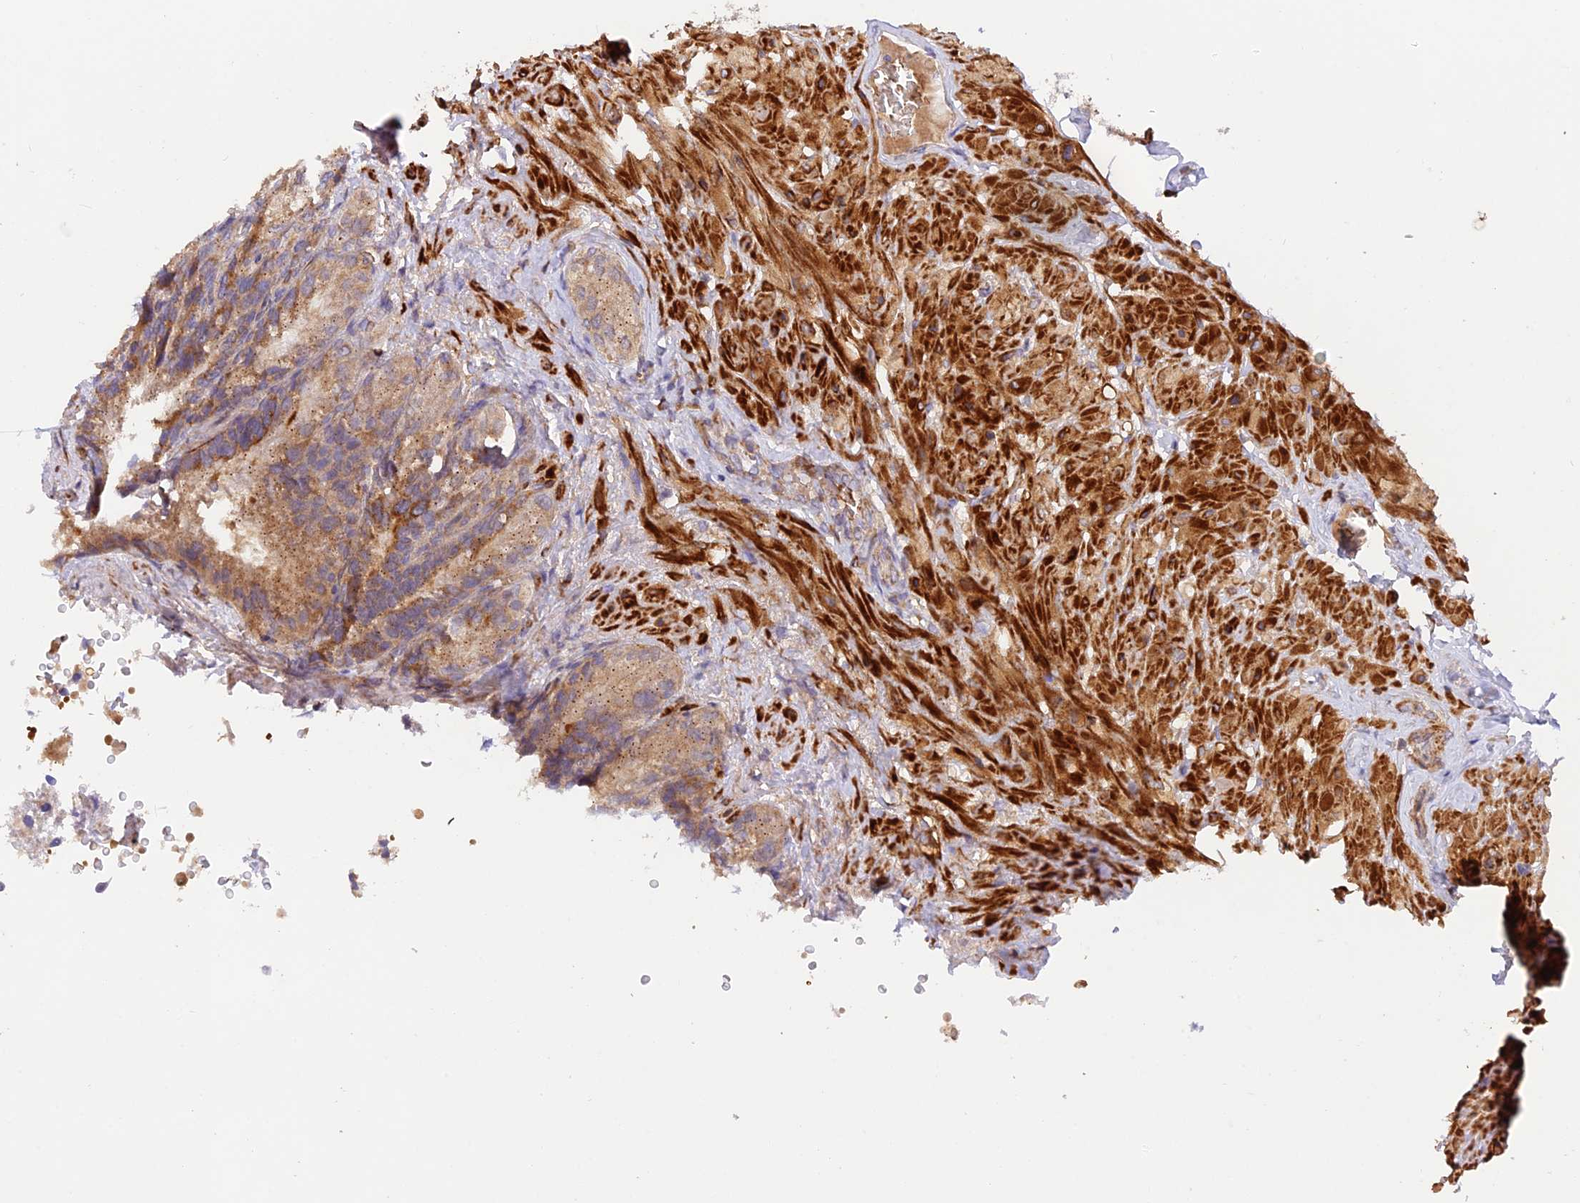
{"staining": {"intensity": "moderate", "quantity": ">75%", "location": "cytoplasmic/membranous"}, "tissue": "seminal vesicle", "cell_type": "Glandular cells", "image_type": "normal", "snomed": [{"axis": "morphology", "description": "Normal tissue, NOS"}, {"axis": "topography", "description": "Seminal veicle"}, {"axis": "topography", "description": "Peripheral nerve tissue"}], "caption": "Normal seminal vesicle demonstrates moderate cytoplasmic/membranous expression in approximately >75% of glandular cells The protein of interest is stained brown, and the nuclei are stained in blue (DAB (3,3'-diaminobenzidine) IHC with brightfield microscopy, high magnification)..", "gene": "WDFY4", "patient": {"sex": "male", "age": 63}}